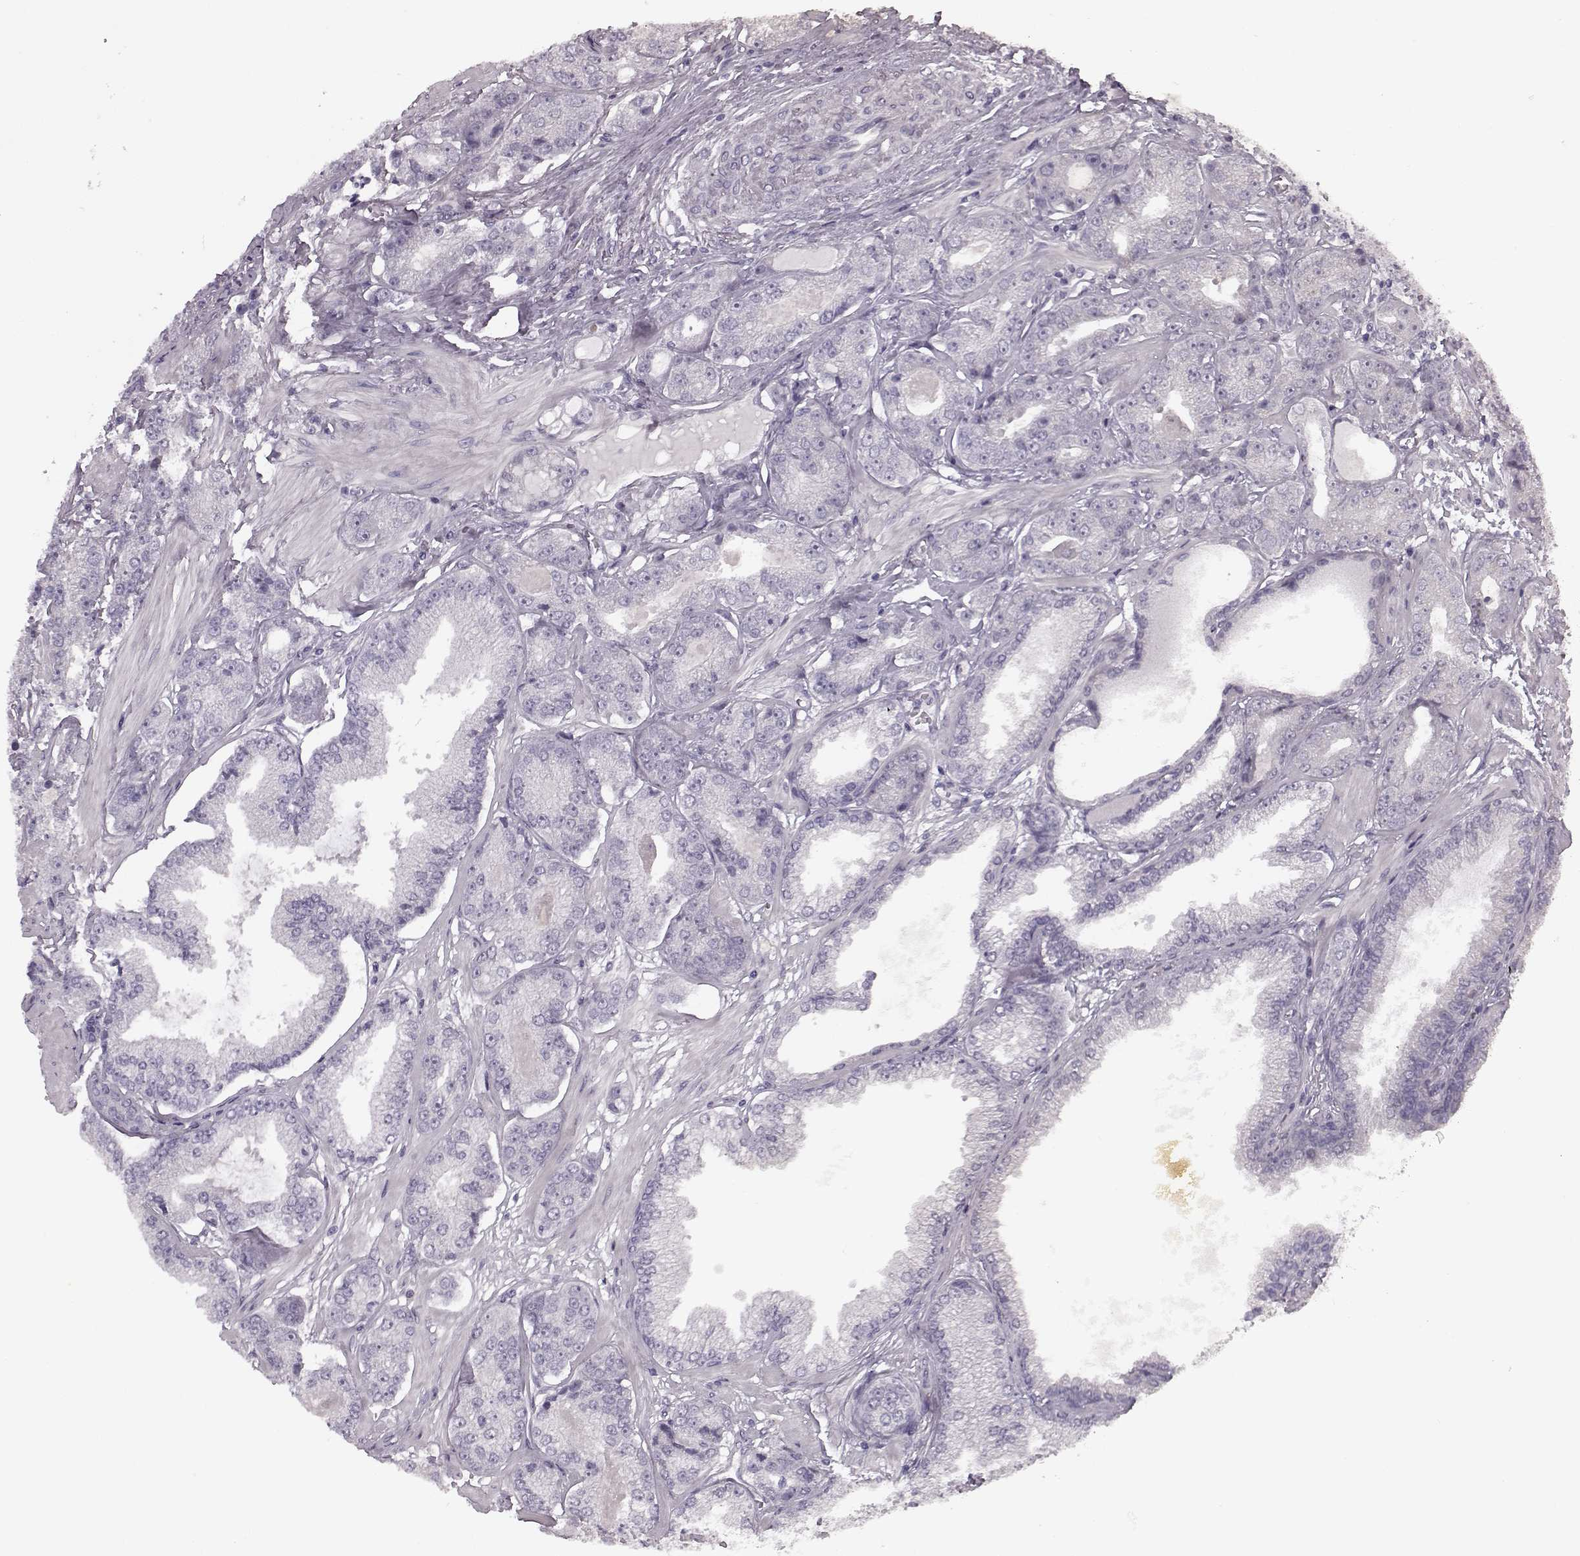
{"staining": {"intensity": "negative", "quantity": "none", "location": "none"}, "tissue": "prostate cancer", "cell_type": "Tumor cells", "image_type": "cancer", "snomed": [{"axis": "morphology", "description": "Adenocarcinoma, NOS"}, {"axis": "topography", "description": "Prostate"}], "caption": "Tumor cells show no significant expression in adenocarcinoma (prostate).", "gene": "SEMG2", "patient": {"sex": "male", "age": 64}}